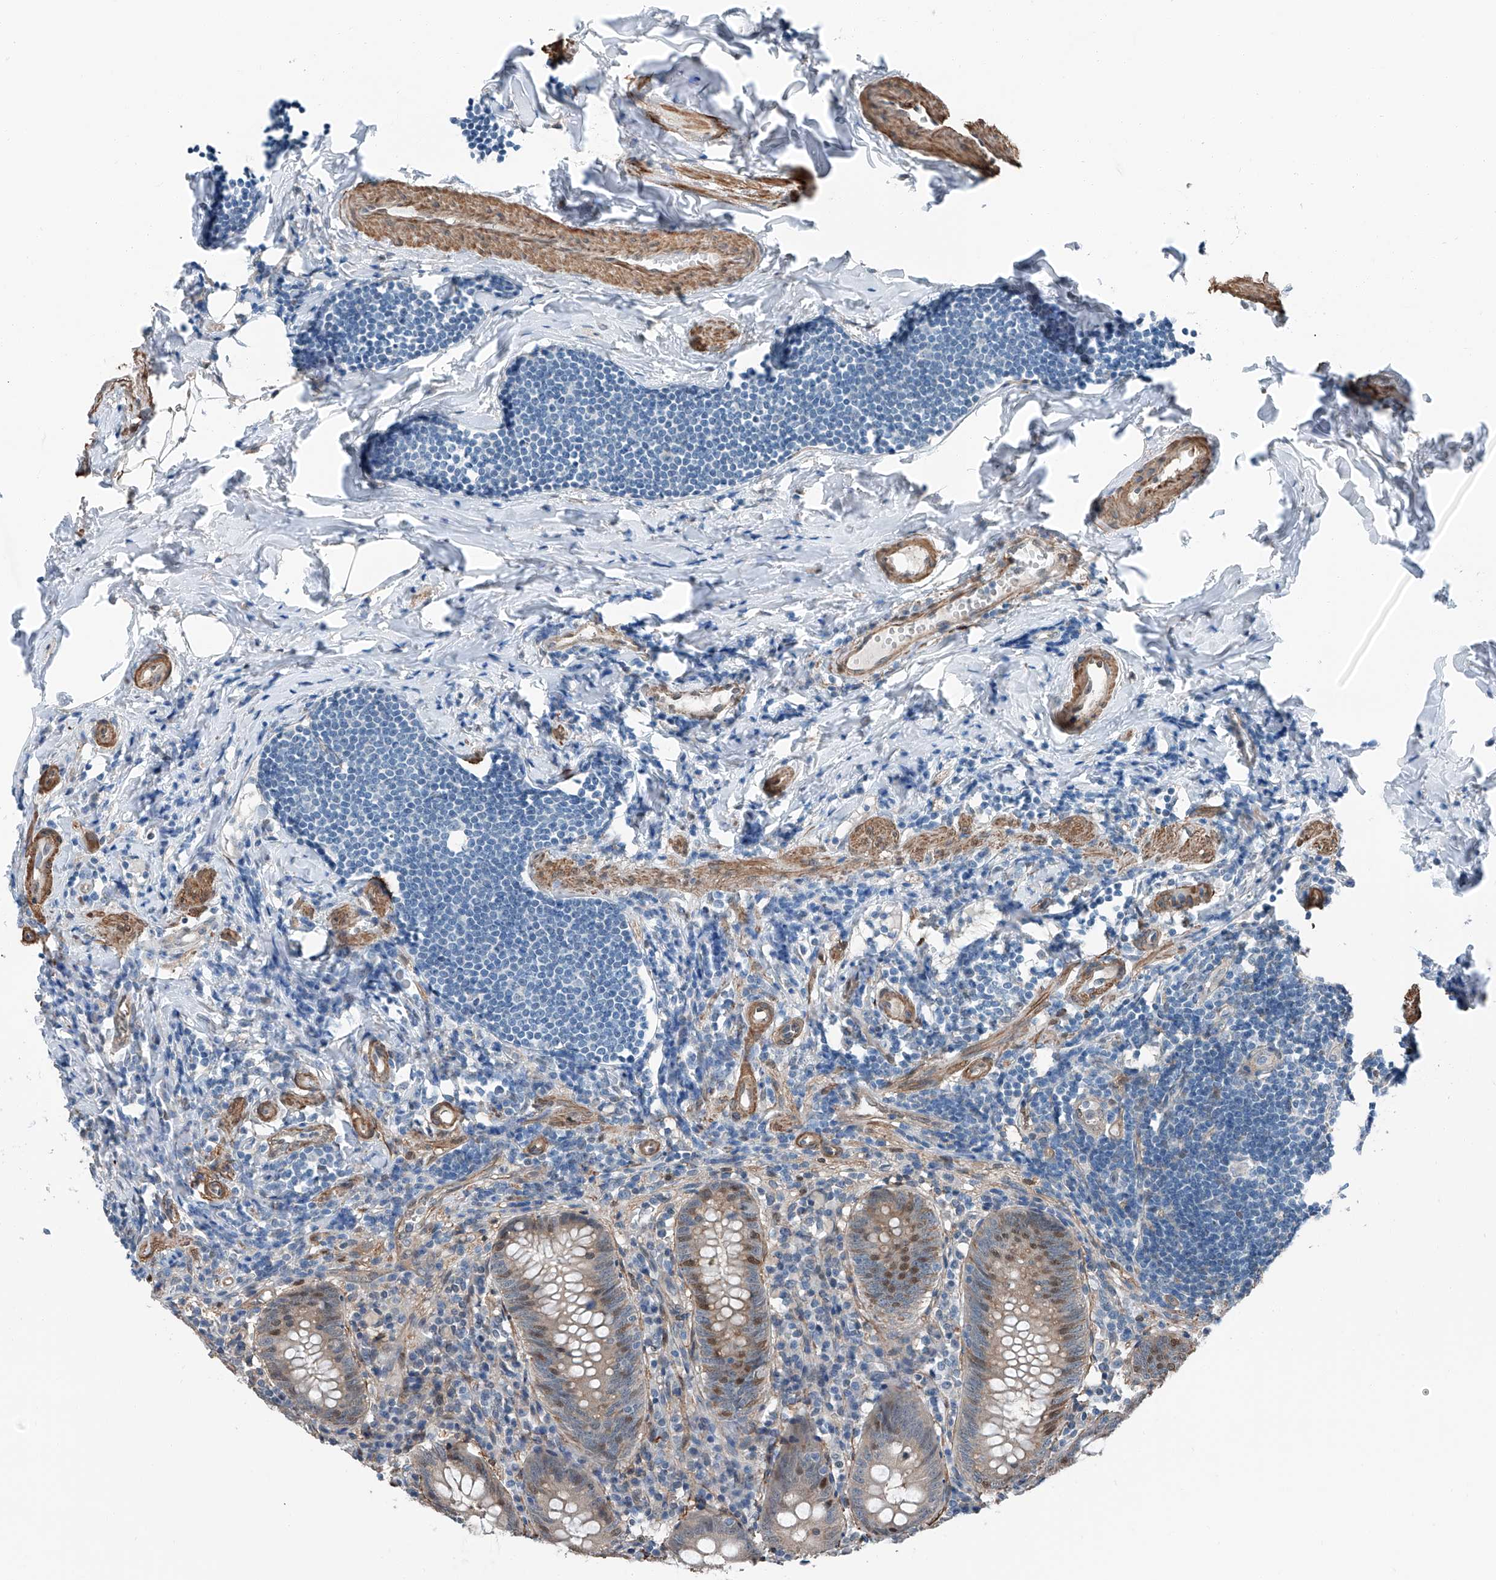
{"staining": {"intensity": "moderate", "quantity": "<25%", "location": "cytoplasmic/membranous,nuclear"}, "tissue": "appendix", "cell_type": "Glandular cells", "image_type": "normal", "snomed": [{"axis": "morphology", "description": "Normal tissue, NOS"}, {"axis": "topography", "description": "Appendix"}], "caption": "Brown immunohistochemical staining in unremarkable appendix demonstrates moderate cytoplasmic/membranous,nuclear staining in about <25% of glandular cells.", "gene": "HSPA6", "patient": {"sex": "female", "age": 54}}